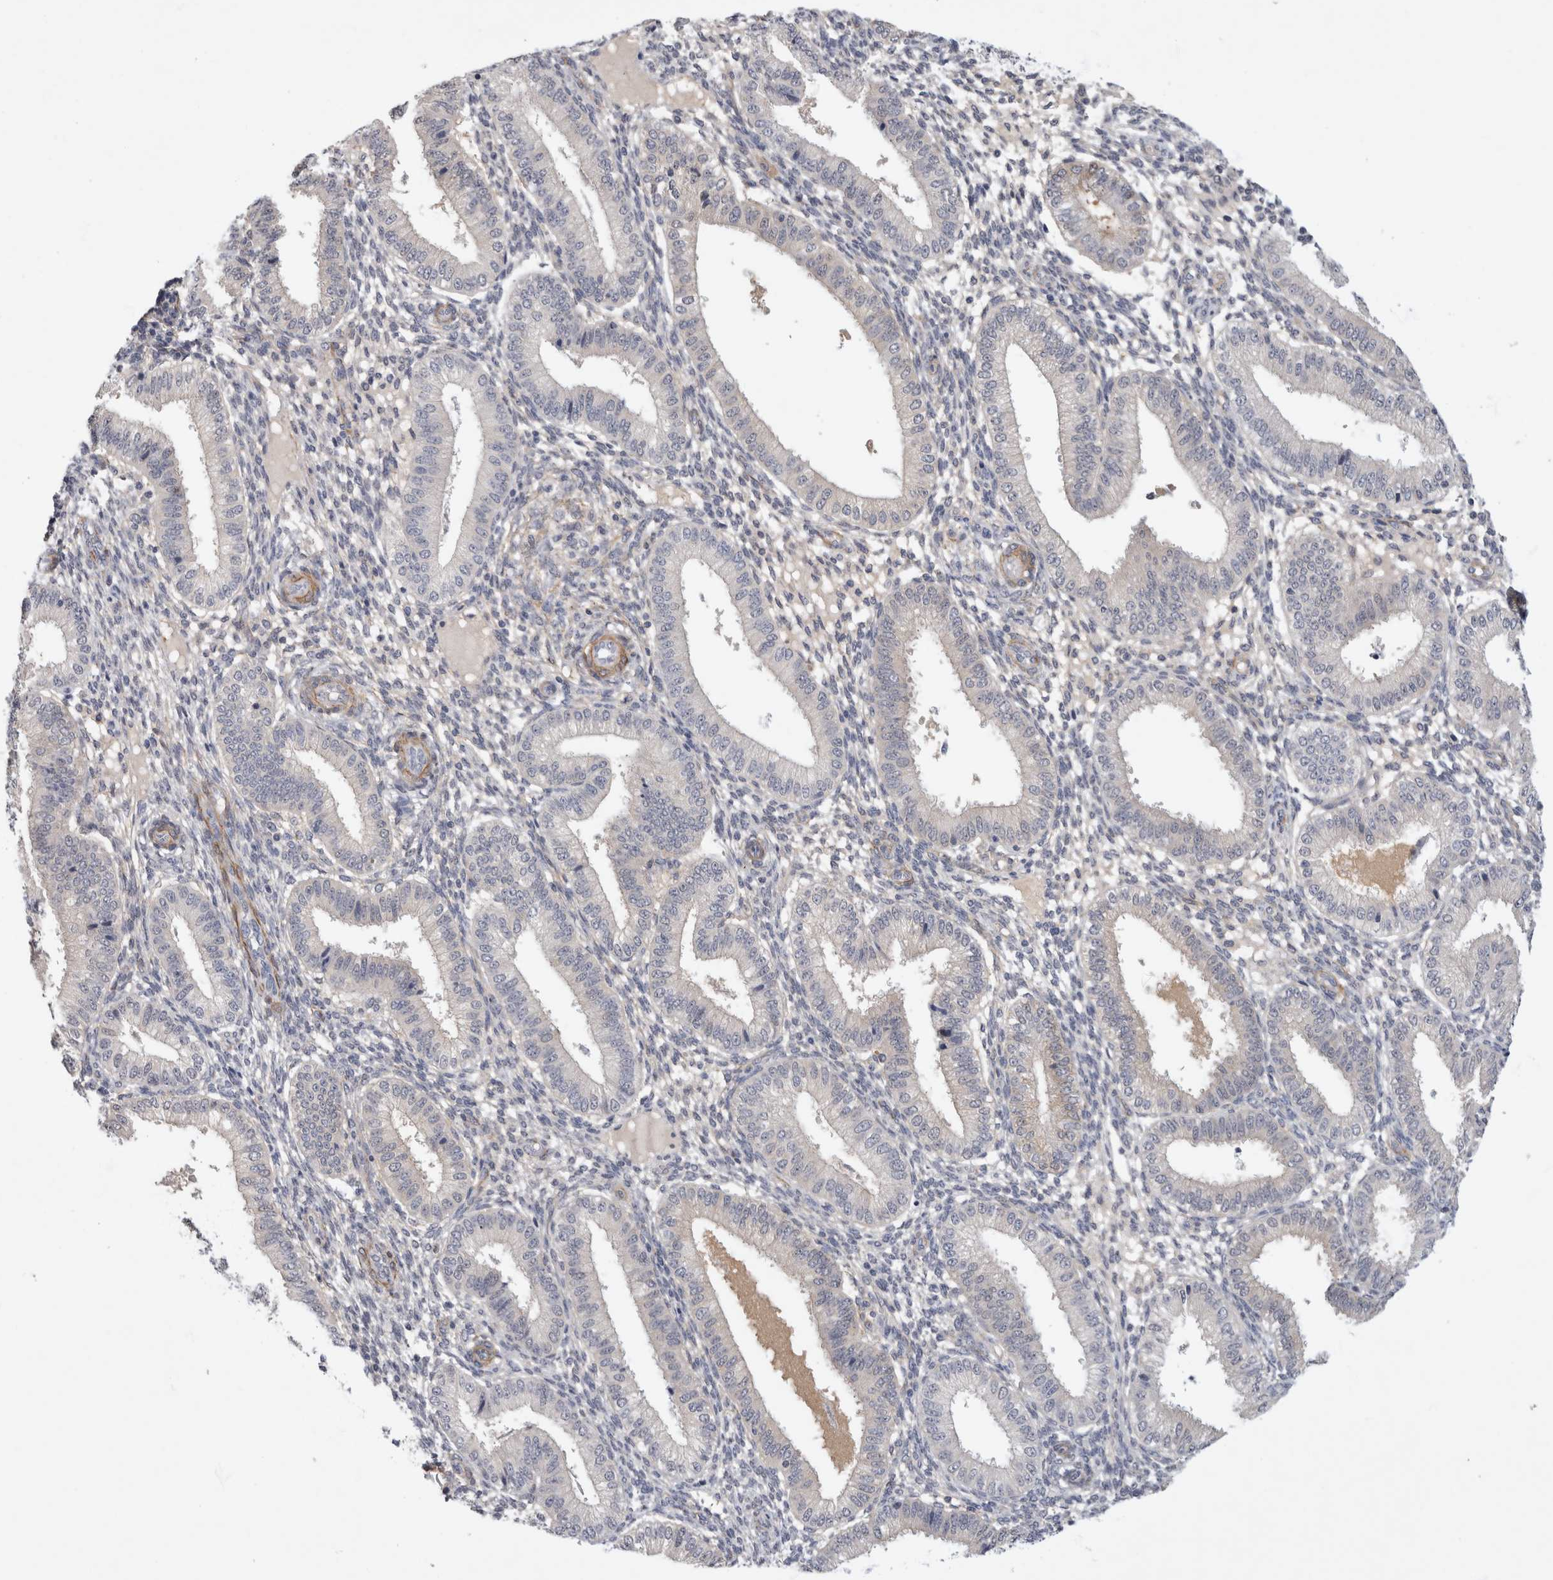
{"staining": {"intensity": "negative", "quantity": "none", "location": "none"}, "tissue": "endometrium", "cell_type": "Cells in endometrial stroma", "image_type": "normal", "snomed": [{"axis": "morphology", "description": "Normal tissue, NOS"}, {"axis": "topography", "description": "Endometrium"}], "caption": "IHC of unremarkable human endometrium shows no positivity in cells in endometrial stroma.", "gene": "PGM1", "patient": {"sex": "female", "age": 39}}